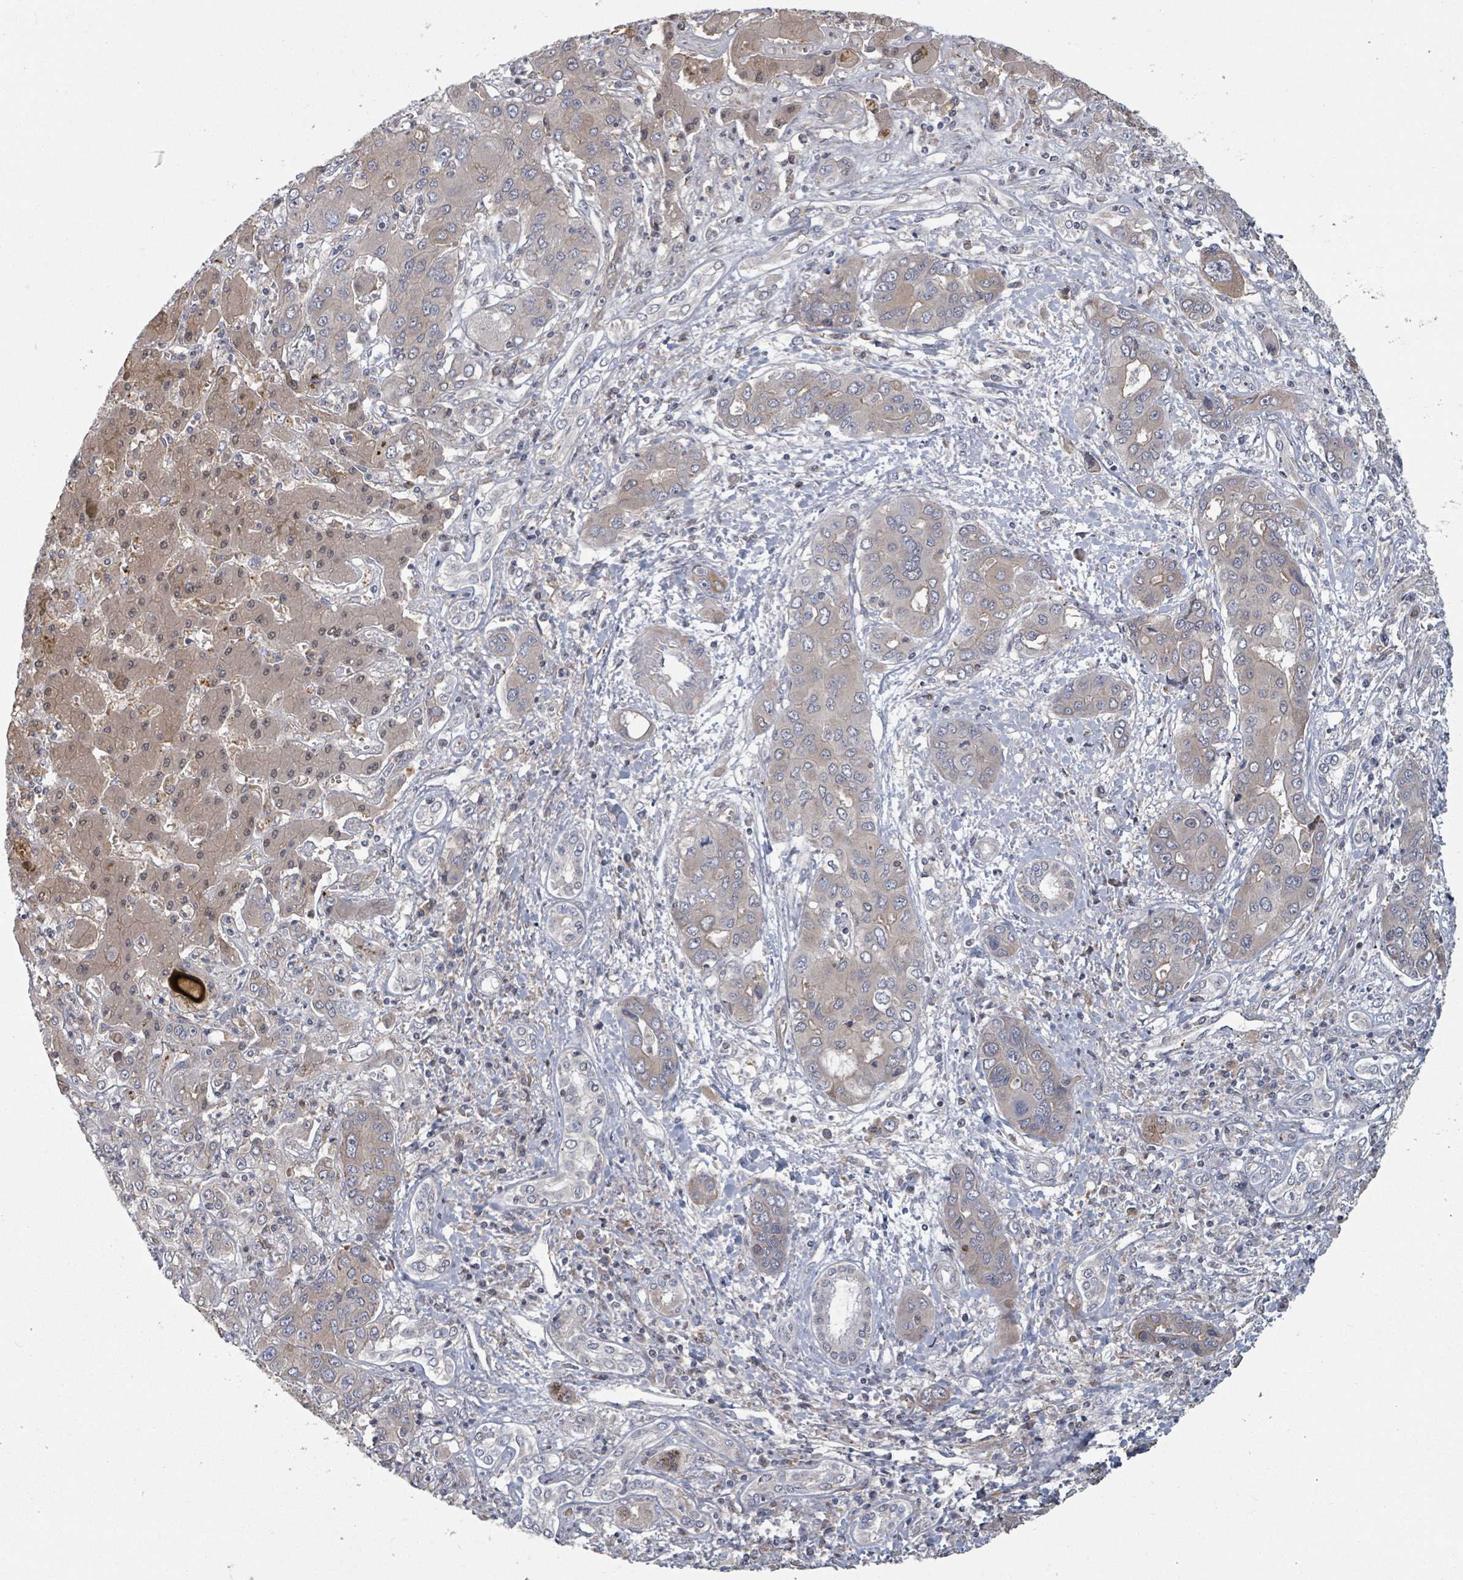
{"staining": {"intensity": "weak", "quantity": "<25%", "location": "cytoplasmic/membranous"}, "tissue": "liver cancer", "cell_type": "Tumor cells", "image_type": "cancer", "snomed": [{"axis": "morphology", "description": "Cholangiocarcinoma"}, {"axis": "topography", "description": "Liver"}], "caption": "The histopathology image demonstrates no staining of tumor cells in liver cholangiocarcinoma.", "gene": "GABBR1", "patient": {"sex": "male", "age": 67}}